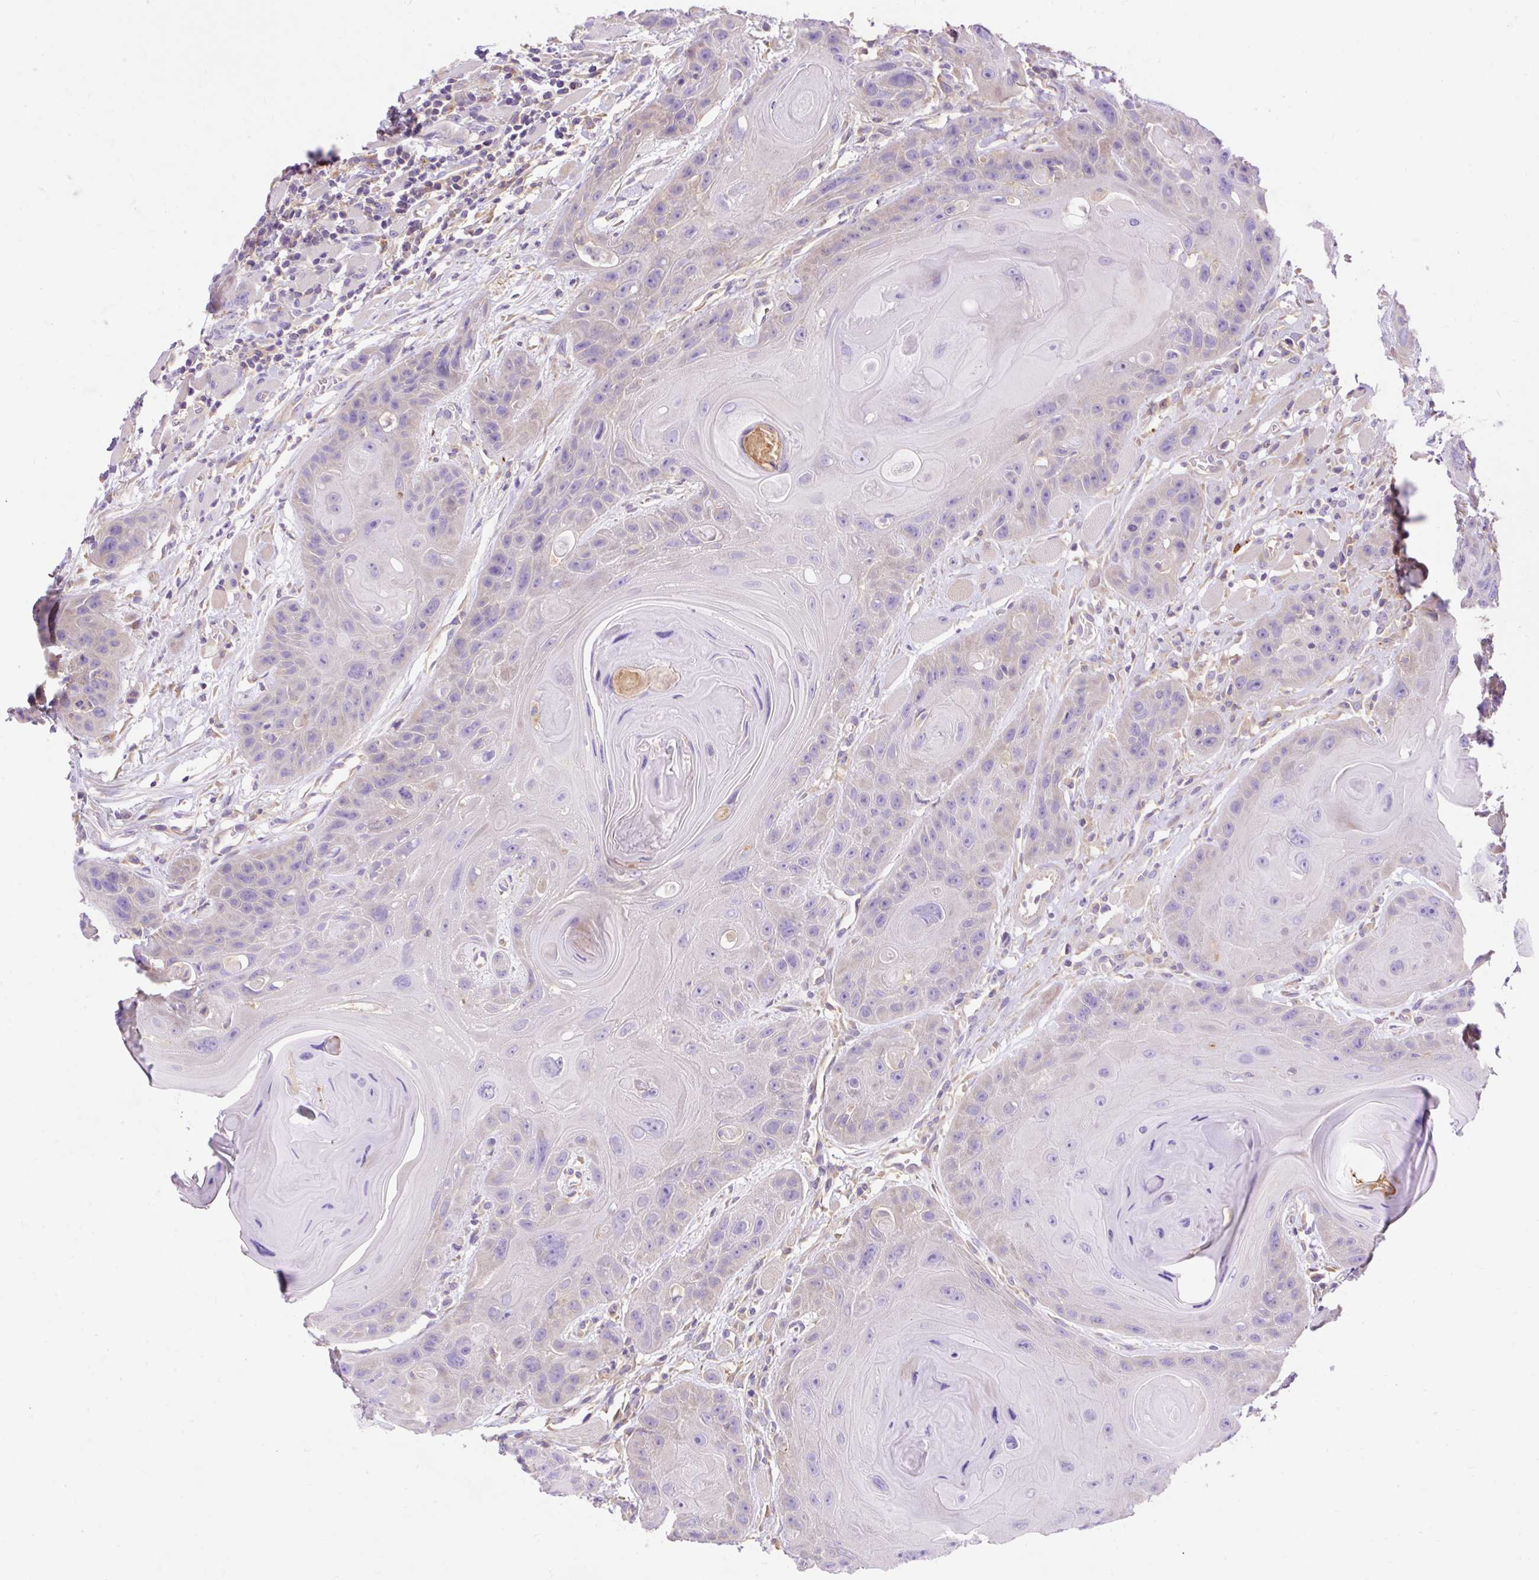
{"staining": {"intensity": "negative", "quantity": "none", "location": "none"}, "tissue": "head and neck cancer", "cell_type": "Tumor cells", "image_type": "cancer", "snomed": [{"axis": "morphology", "description": "Squamous cell carcinoma, NOS"}, {"axis": "topography", "description": "Head-Neck"}], "caption": "Tumor cells show no significant expression in head and neck cancer (squamous cell carcinoma).", "gene": "OR4K15", "patient": {"sex": "female", "age": 59}}